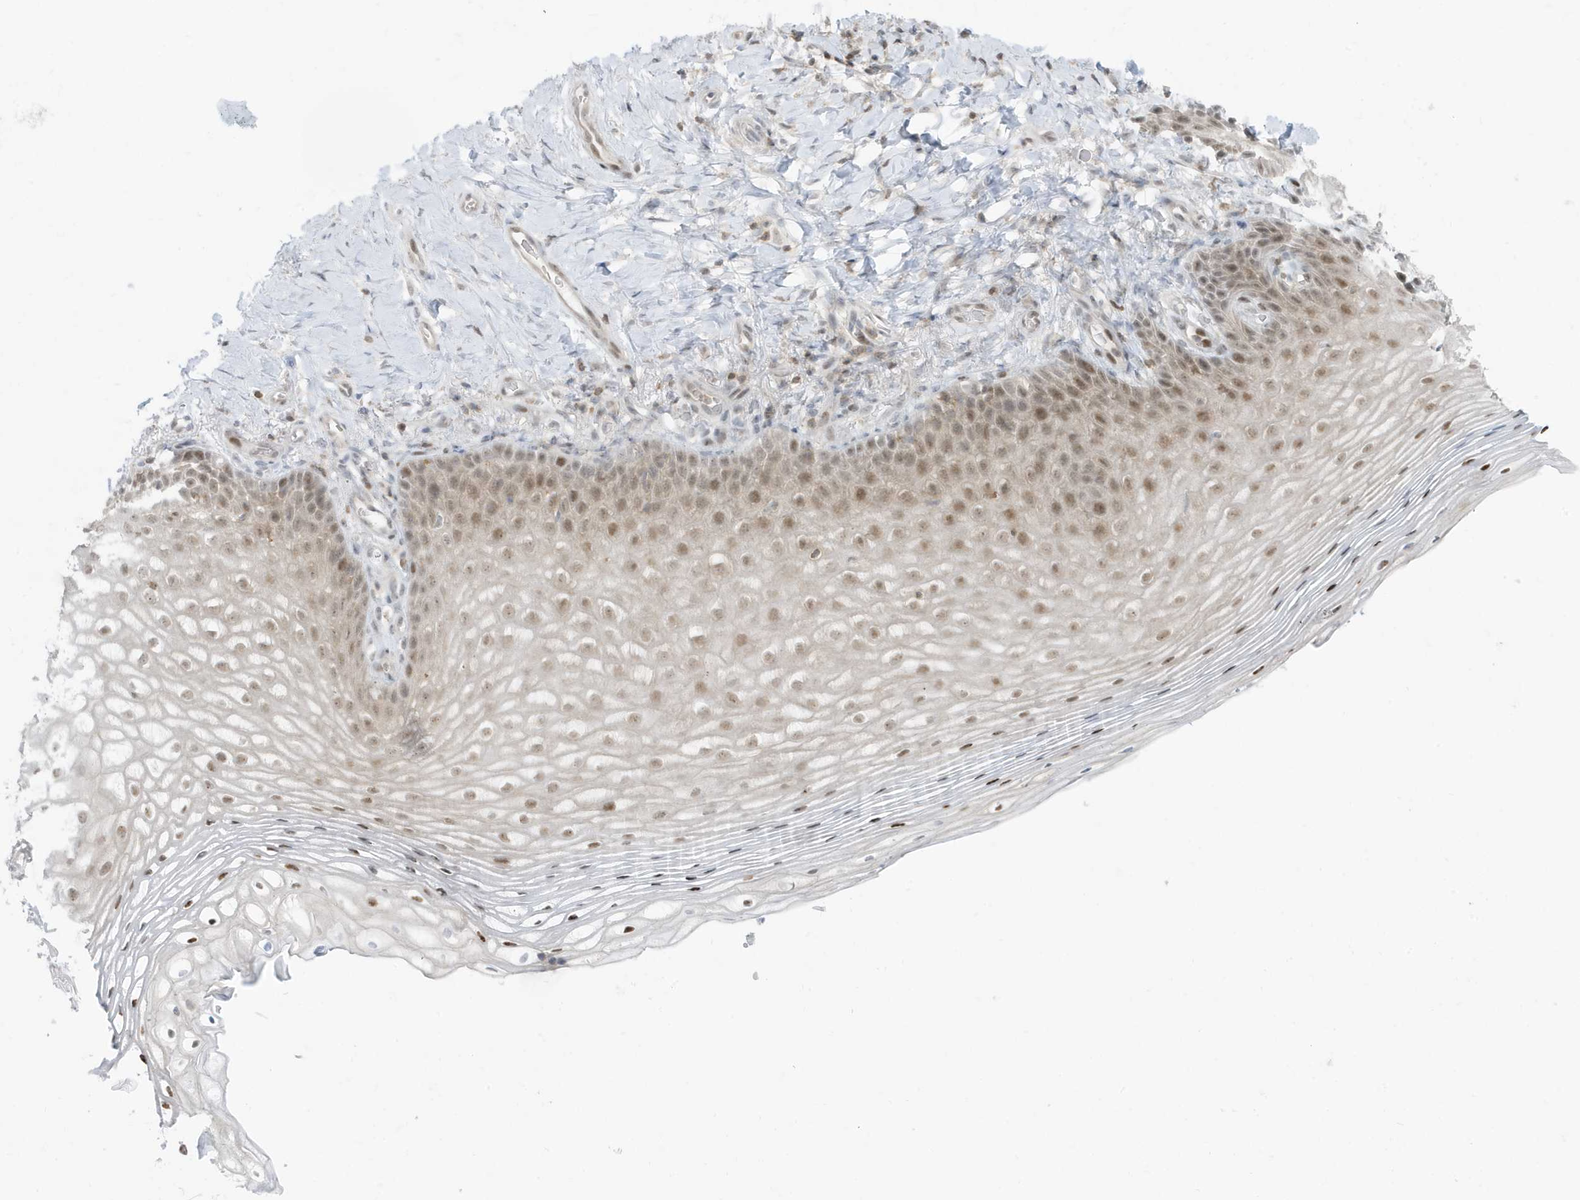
{"staining": {"intensity": "moderate", "quantity": "<25%", "location": "nuclear"}, "tissue": "vagina", "cell_type": "Squamous epithelial cells", "image_type": "normal", "snomed": [{"axis": "morphology", "description": "Normal tissue, NOS"}, {"axis": "topography", "description": "Vagina"}], "caption": "Immunohistochemistry (IHC) histopathology image of normal vagina: vagina stained using immunohistochemistry shows low levels of moderate protein expression localized specifically in the nuclear of squamous epithelial cells, appearing as a nuclear brown color.", "gene": "OGA", "patient": {"sex": "female", "age": 60}}